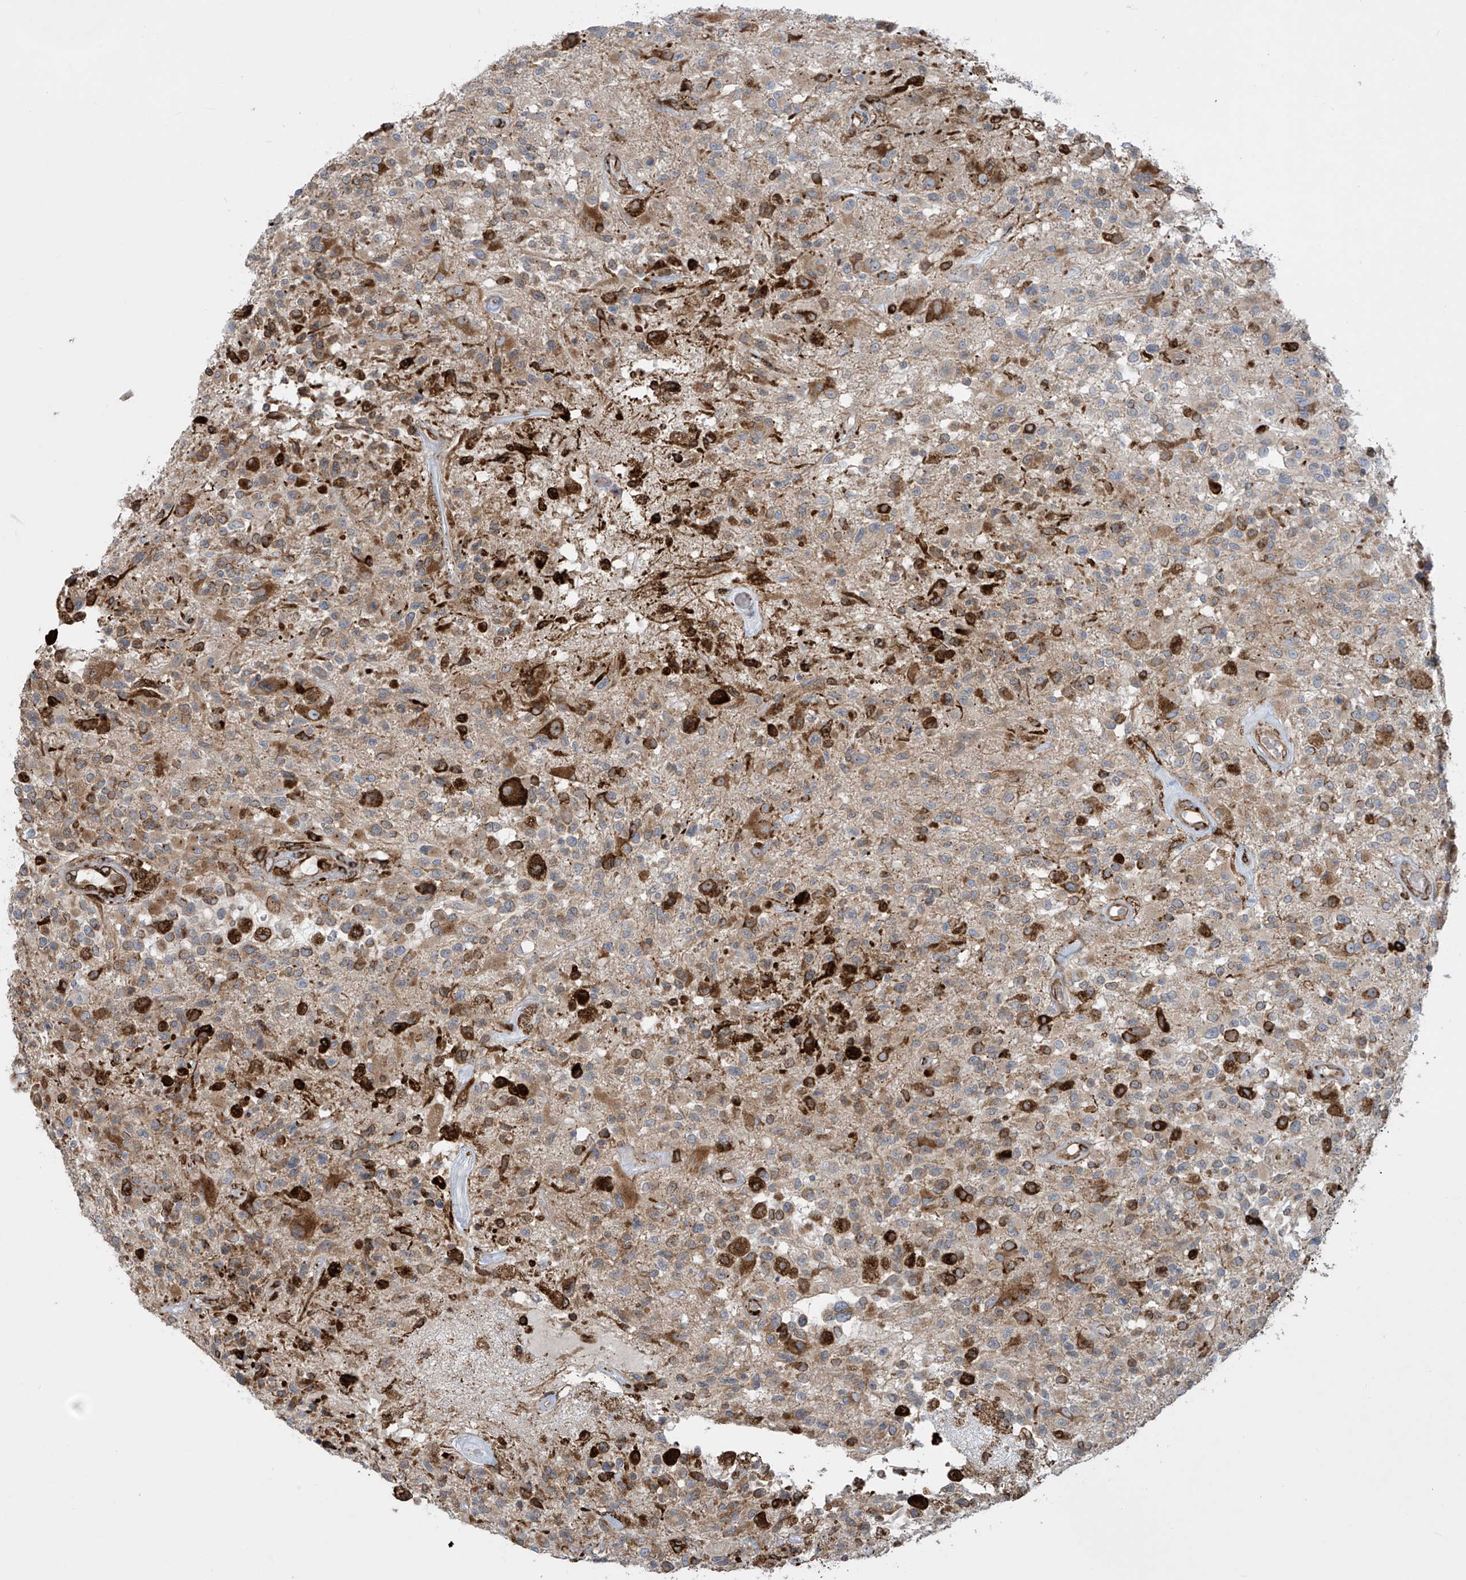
{"staining": {"intensity": "moderate", "quantity": "<25%", "location": "cytoplasmic/membranous"}, "tissue": "glioma", "cell_type": "Tumor cells", "image_type": "cancer", "snomed": [{"axis": "morphology", "description": "Glioma, malignant, High grade"}, {"axis": "morphology", "description": "Glioblastoma, NOS"}, {"axis": "topography", "description": "Brain"}], "caption": "The image displays immunohistochemical staining of malignant glioma (high-grade). There is moderate cytoplasmic/membranous positivity is present in about <25% of tumor cells.", "gene": "MX1", "patient": {"sex": "male", "age": 60}}